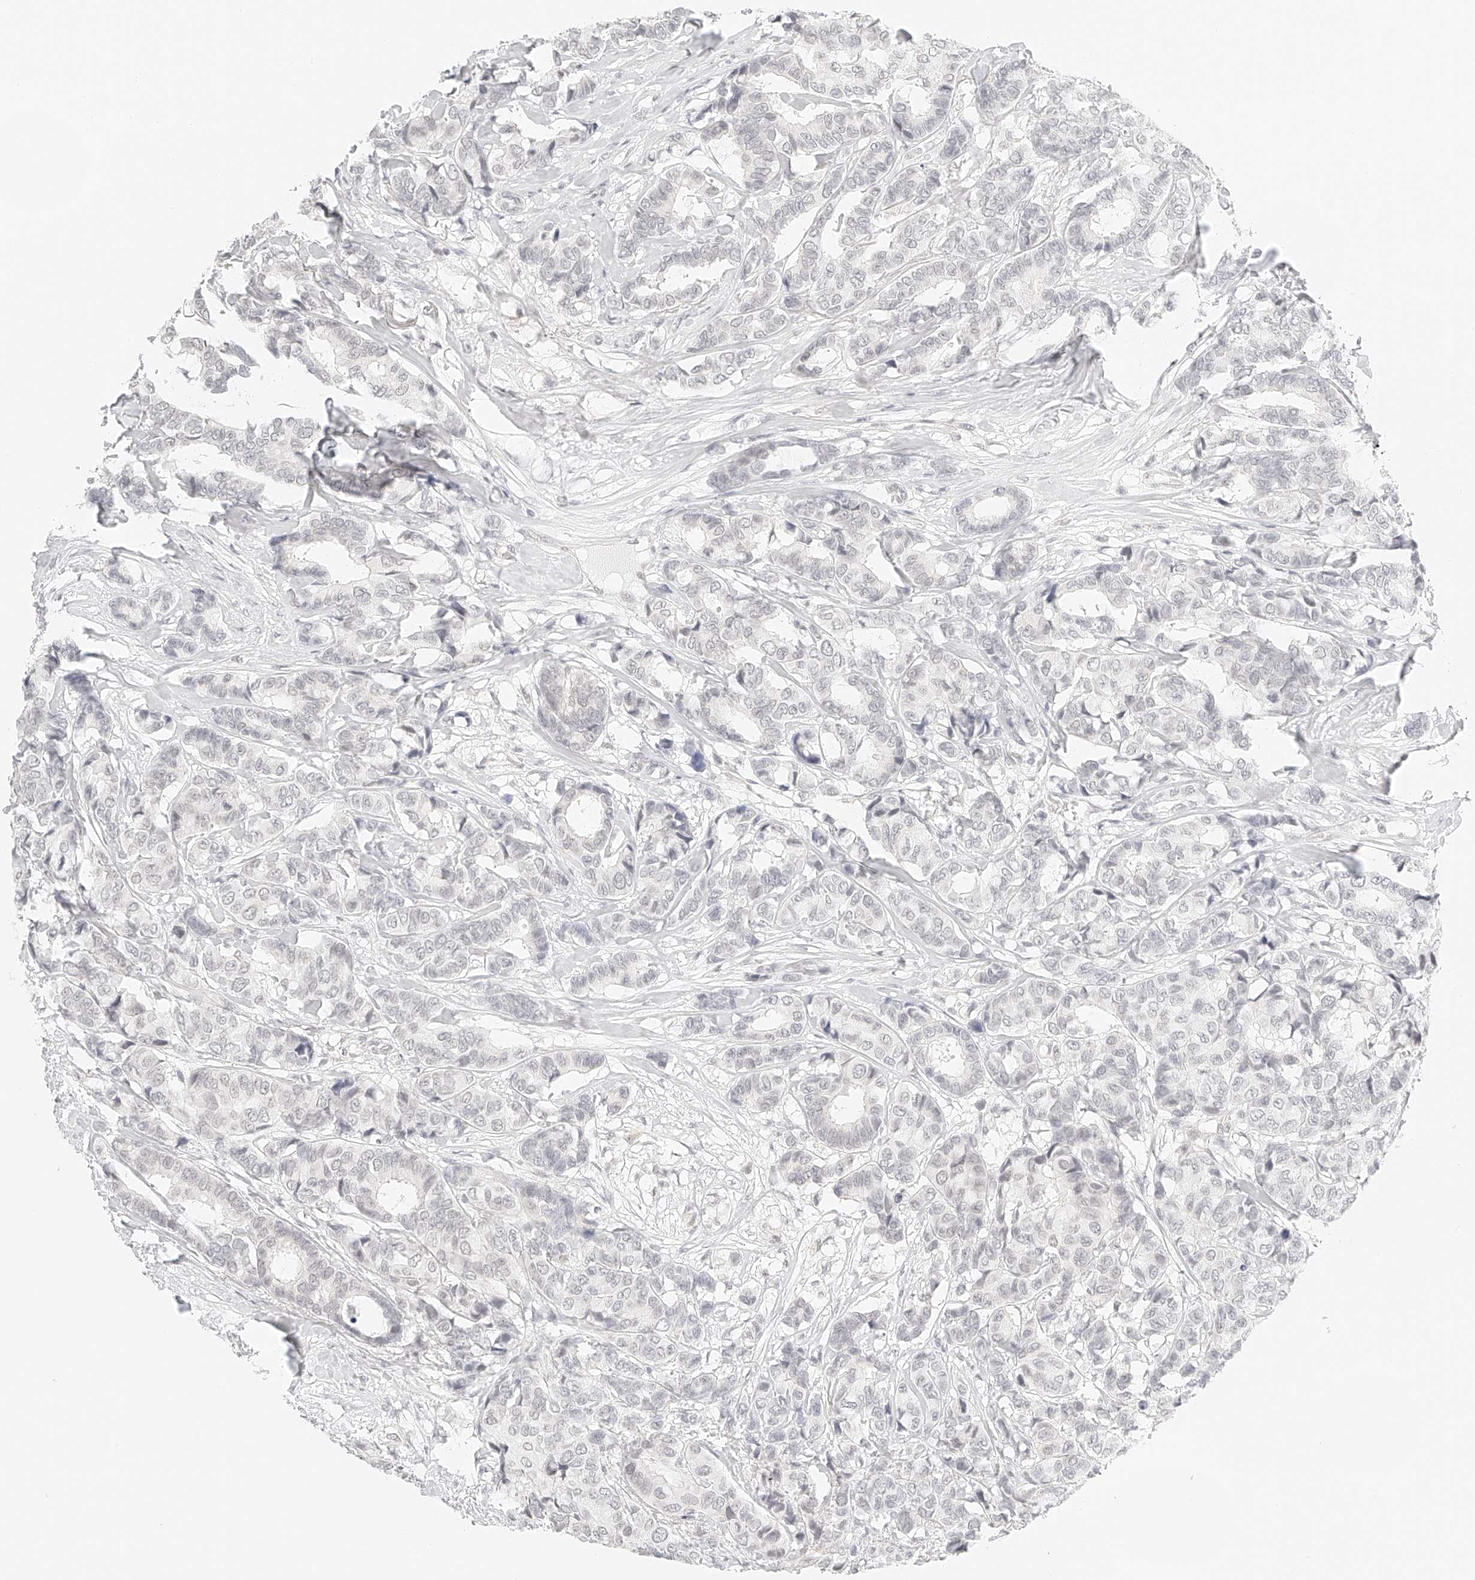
{"staining": {"intensity": "negative", "quantity": "none", "location": "none"}, "tissue": "breast cancer", "cell_type": "Tumor cells", "image_type": "cancer", "snomed": [{"axis": "morphology", "description": "Duct carcinoma"}, {"axis": "topography", "description": "Breast"}], "caption": "This is an immunohistochemistry (IHC) histopathology image of human breast cancer (intraductal carcinoma). There is no positivity in tumor cells.", "gene": "ZFP69", "patient": {"sex": "female", "age": 87}}